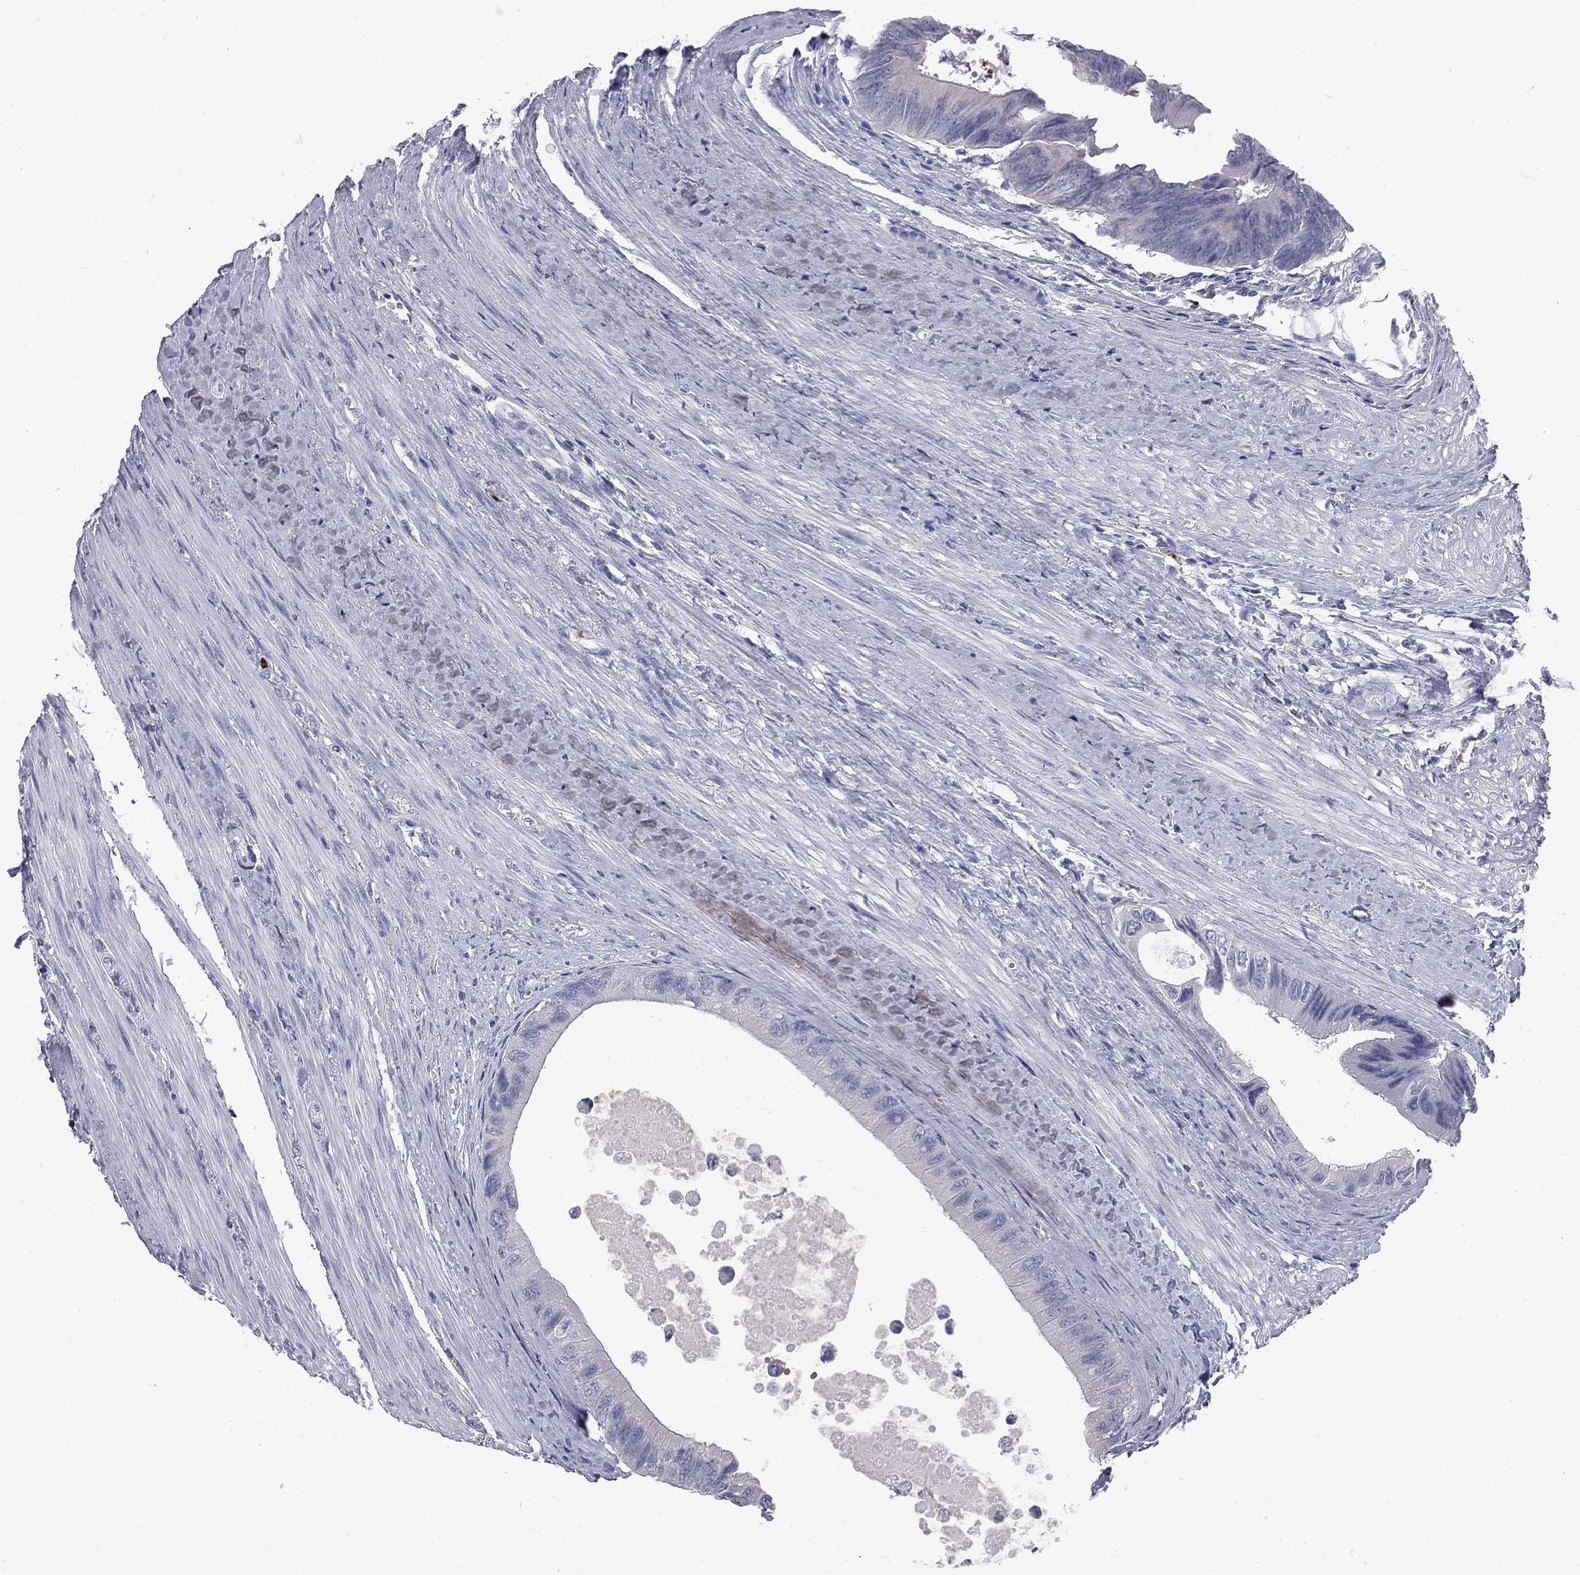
{"staining": {"intensity": "negative", "quantity": "none", "location": "none"}, "tissue": "colorectal cancer", "cell_type": "Tumor cells", "image_type": "cancer", "snomed": [{"axis": "morphology", "description": "Normal tissue, NOS"}, {"axis": "morphology", "description": "Adenocarcinoma, NOS"}, {"axis": "topography", "description": "Colon"}], "caption": "An immunohistochemistry image of adenocarcinoma (colorectal) is shown. There is no staining in tumor cells of adenocarcinoma (colorectal).", "gene": "CTSW", "patient": {"sex": "male", "age": 65}}